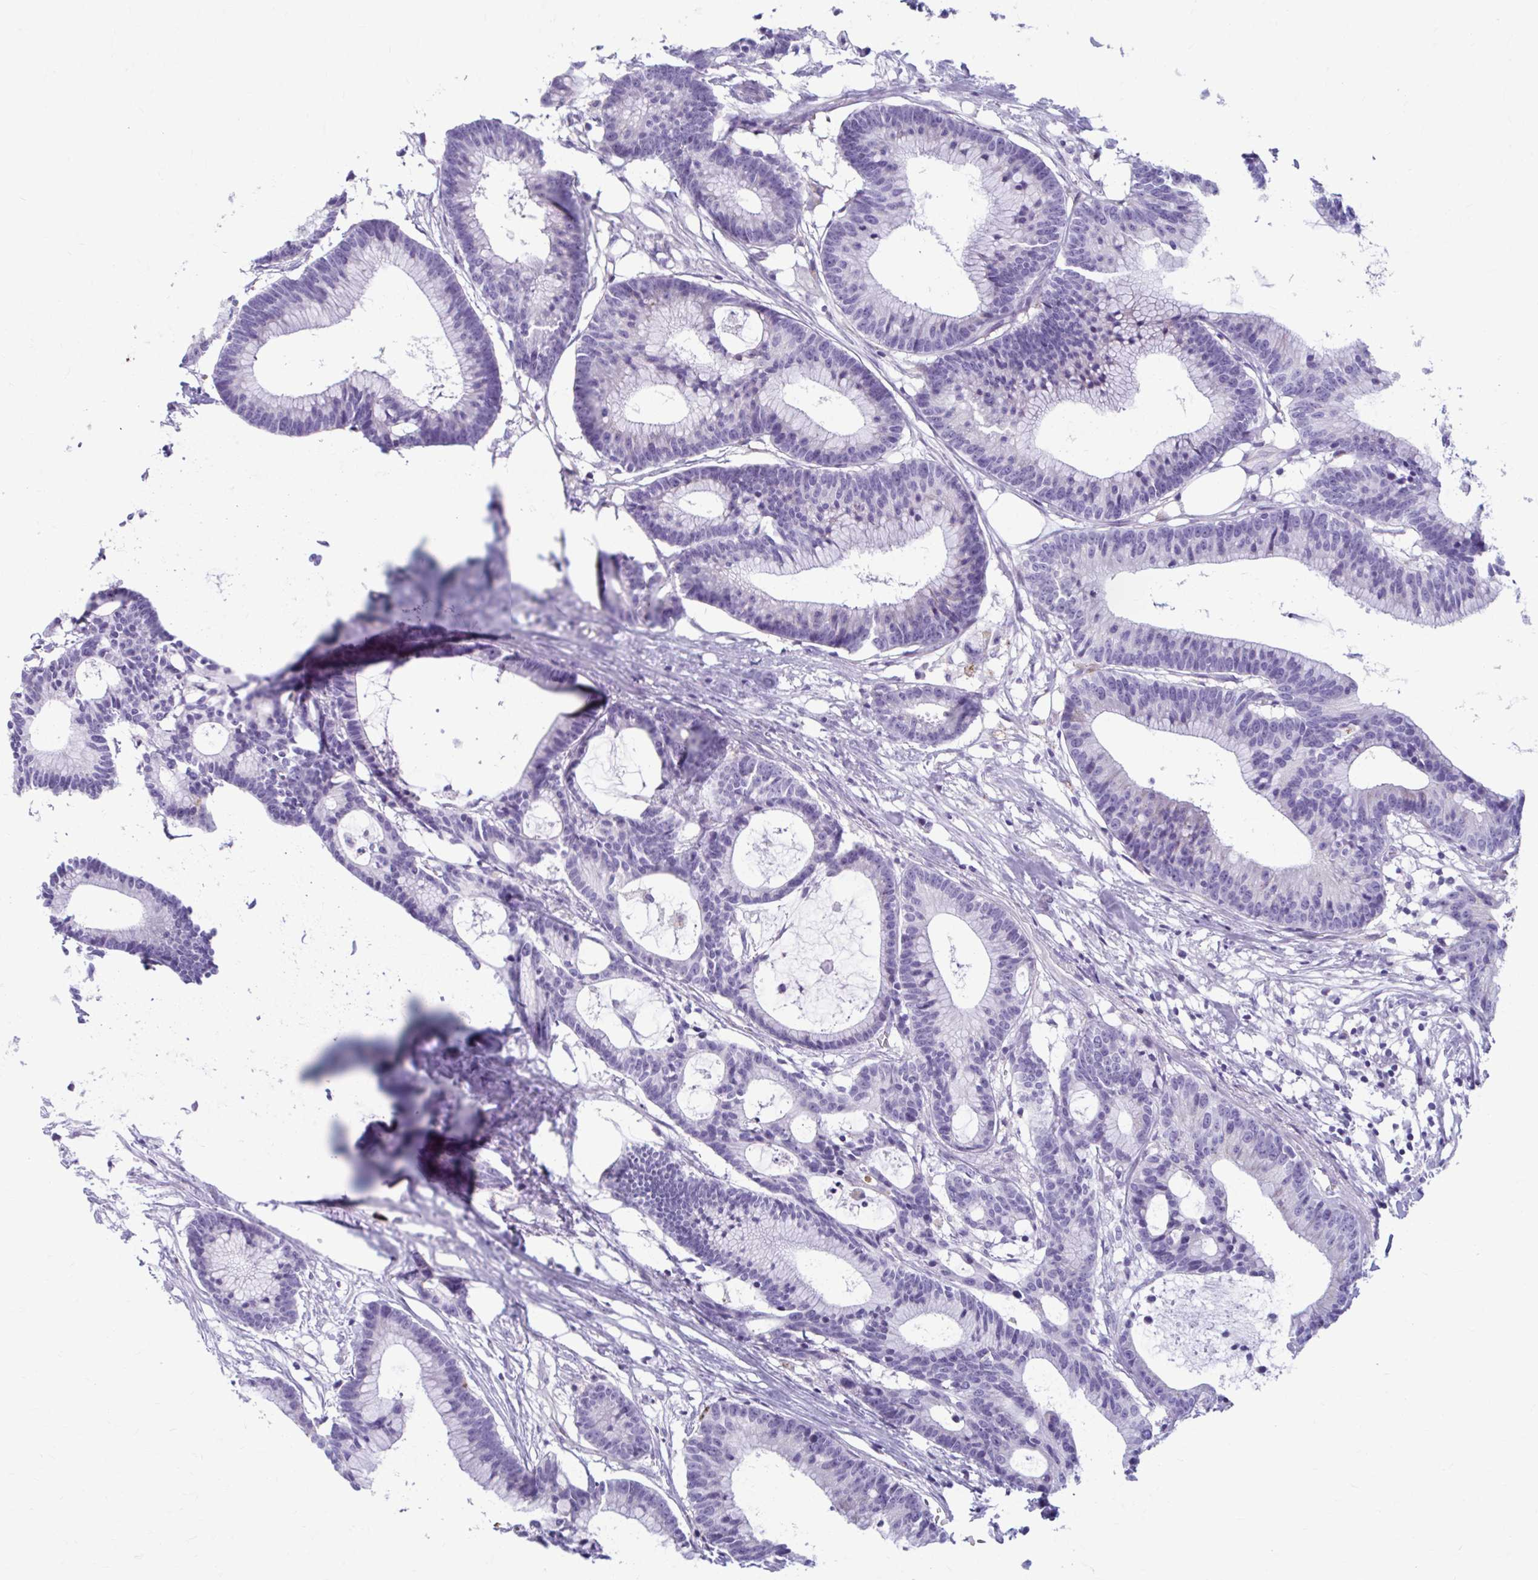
{"staining": {"intensity": "negative", "quantity": "none", "location": "none"}, "tissue": "colorectal cancer", "cell_type": "Tumor cells", "image_type": "cancer", "snomed": [{"axis": "morphology", "description": "Adenocarcinoma, NOS"}, {"axis": "topography", "description": "Colon"}], "caption": "An IHC histopathology image of colorectal adenocarcinoma is shown. There is no staining in tumor cells of colorectal adenocarcinoma.", "gene": "C12orf71", "patient": {"sex": "female", "age": 78}}